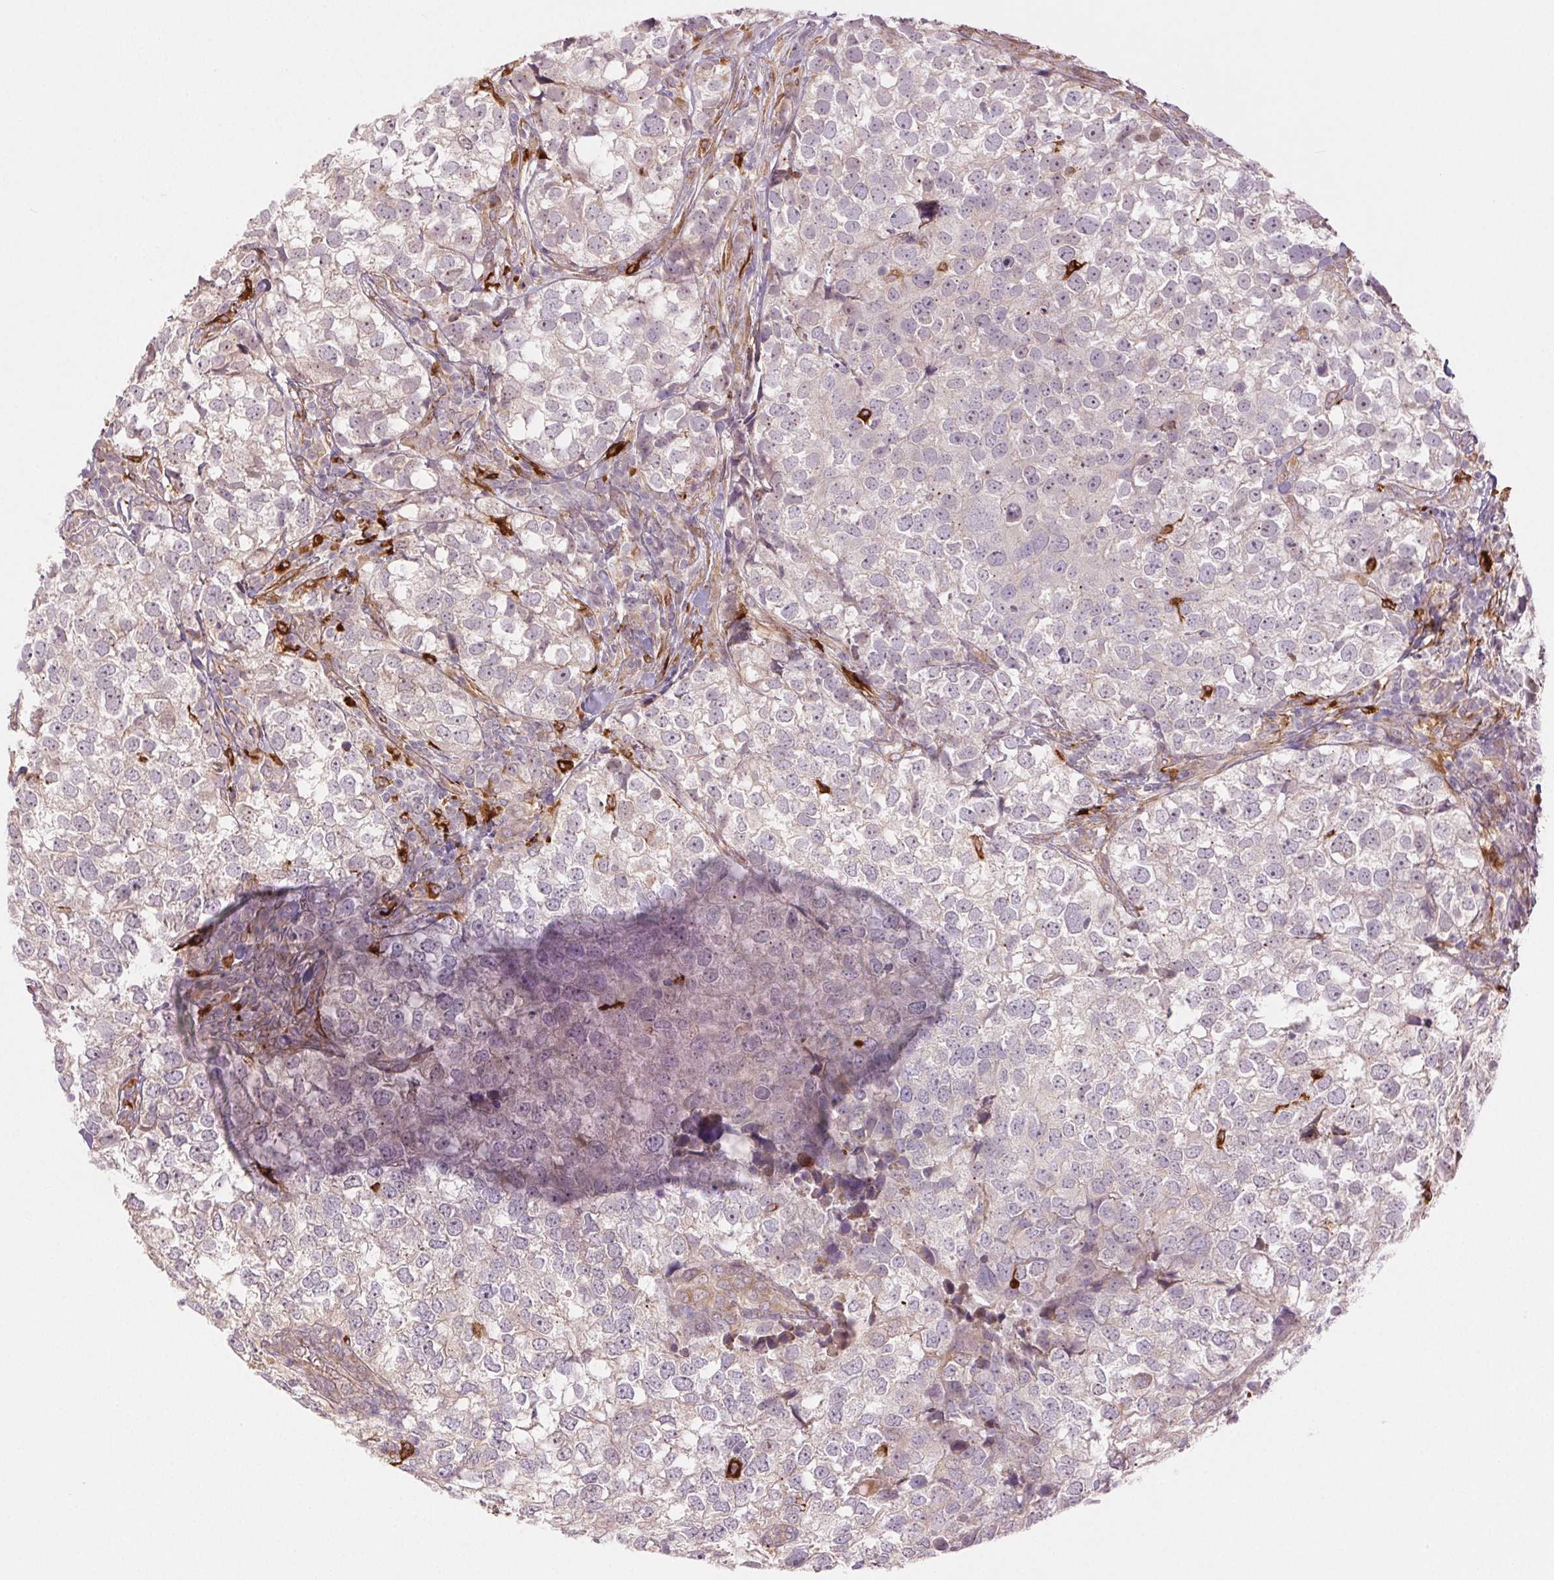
{"staining": {"intensity": "negative", "quantity": "none", "location": "none"}, "tissue": "breast cancer", "cell_type": "Tumor cells", "image_type": "cancer", "snomed": [{"axis": "morphology", "description": "Duct carcinoma"}, {"axis": "topography", "description": "Breast"}], "caption": "Micrograph shows no protein expression in tumor cells of breast cancer tissue. (IHC, brightfield microscopy, high magnification).", "gene": "METTL17", "patient": {"sex": "female", "age": 30}}